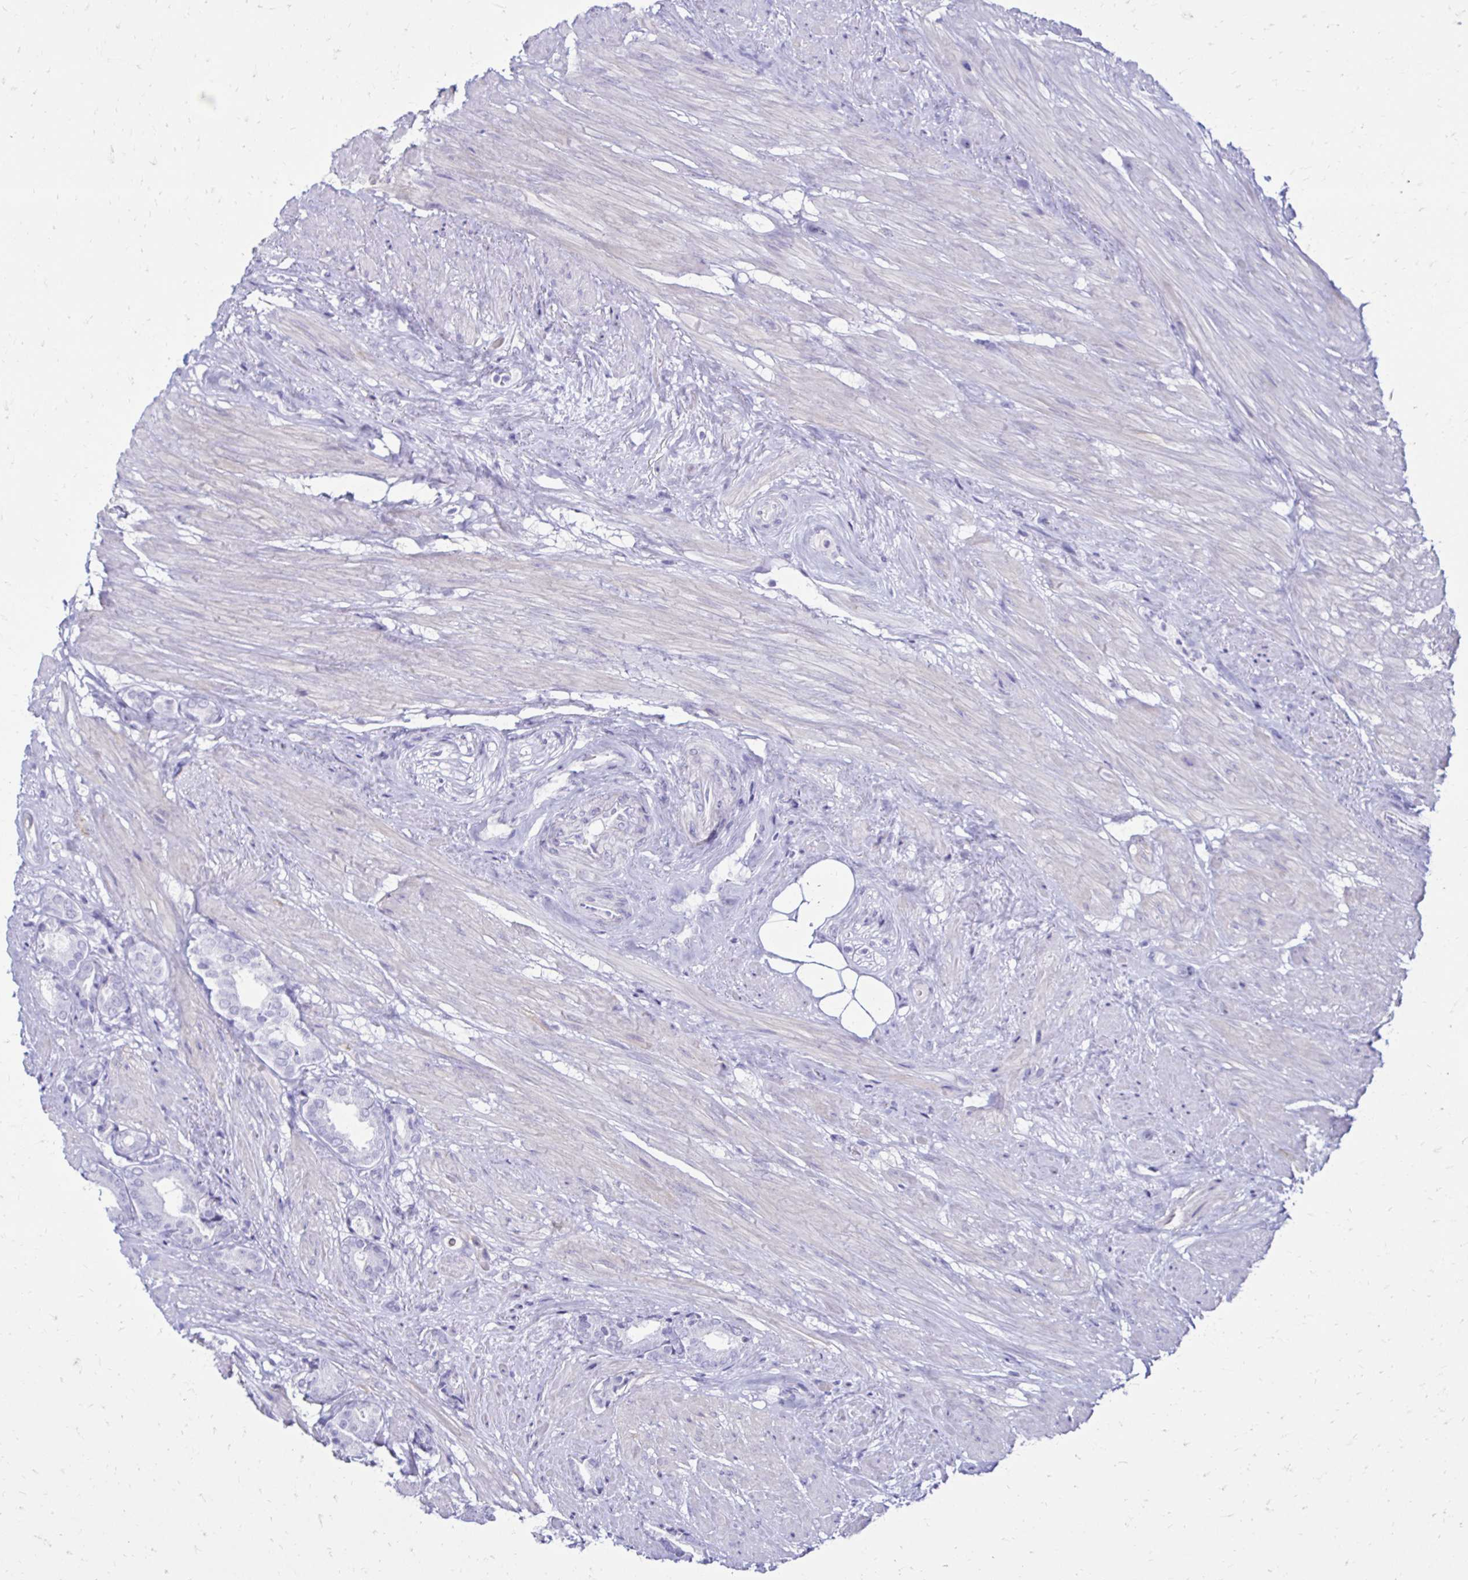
{"staining": {"intensity": "negative", "quantity": "none", "location": "none"}, "tissue": "prostate cancer", "cell_type": "Tumor cells", "image_type": "cancer", "snomed": [{"axis": "morphology", "description": "Adenocarcinoma, High grade"}, {"axis": "topography", "description": "Prostate"}], "caption": "There is no significant staining in tumor cells of high-grade adenocarcinoma (prostate).", "gene": "CST5", "patient": {"sex": "male", "age": 56}}